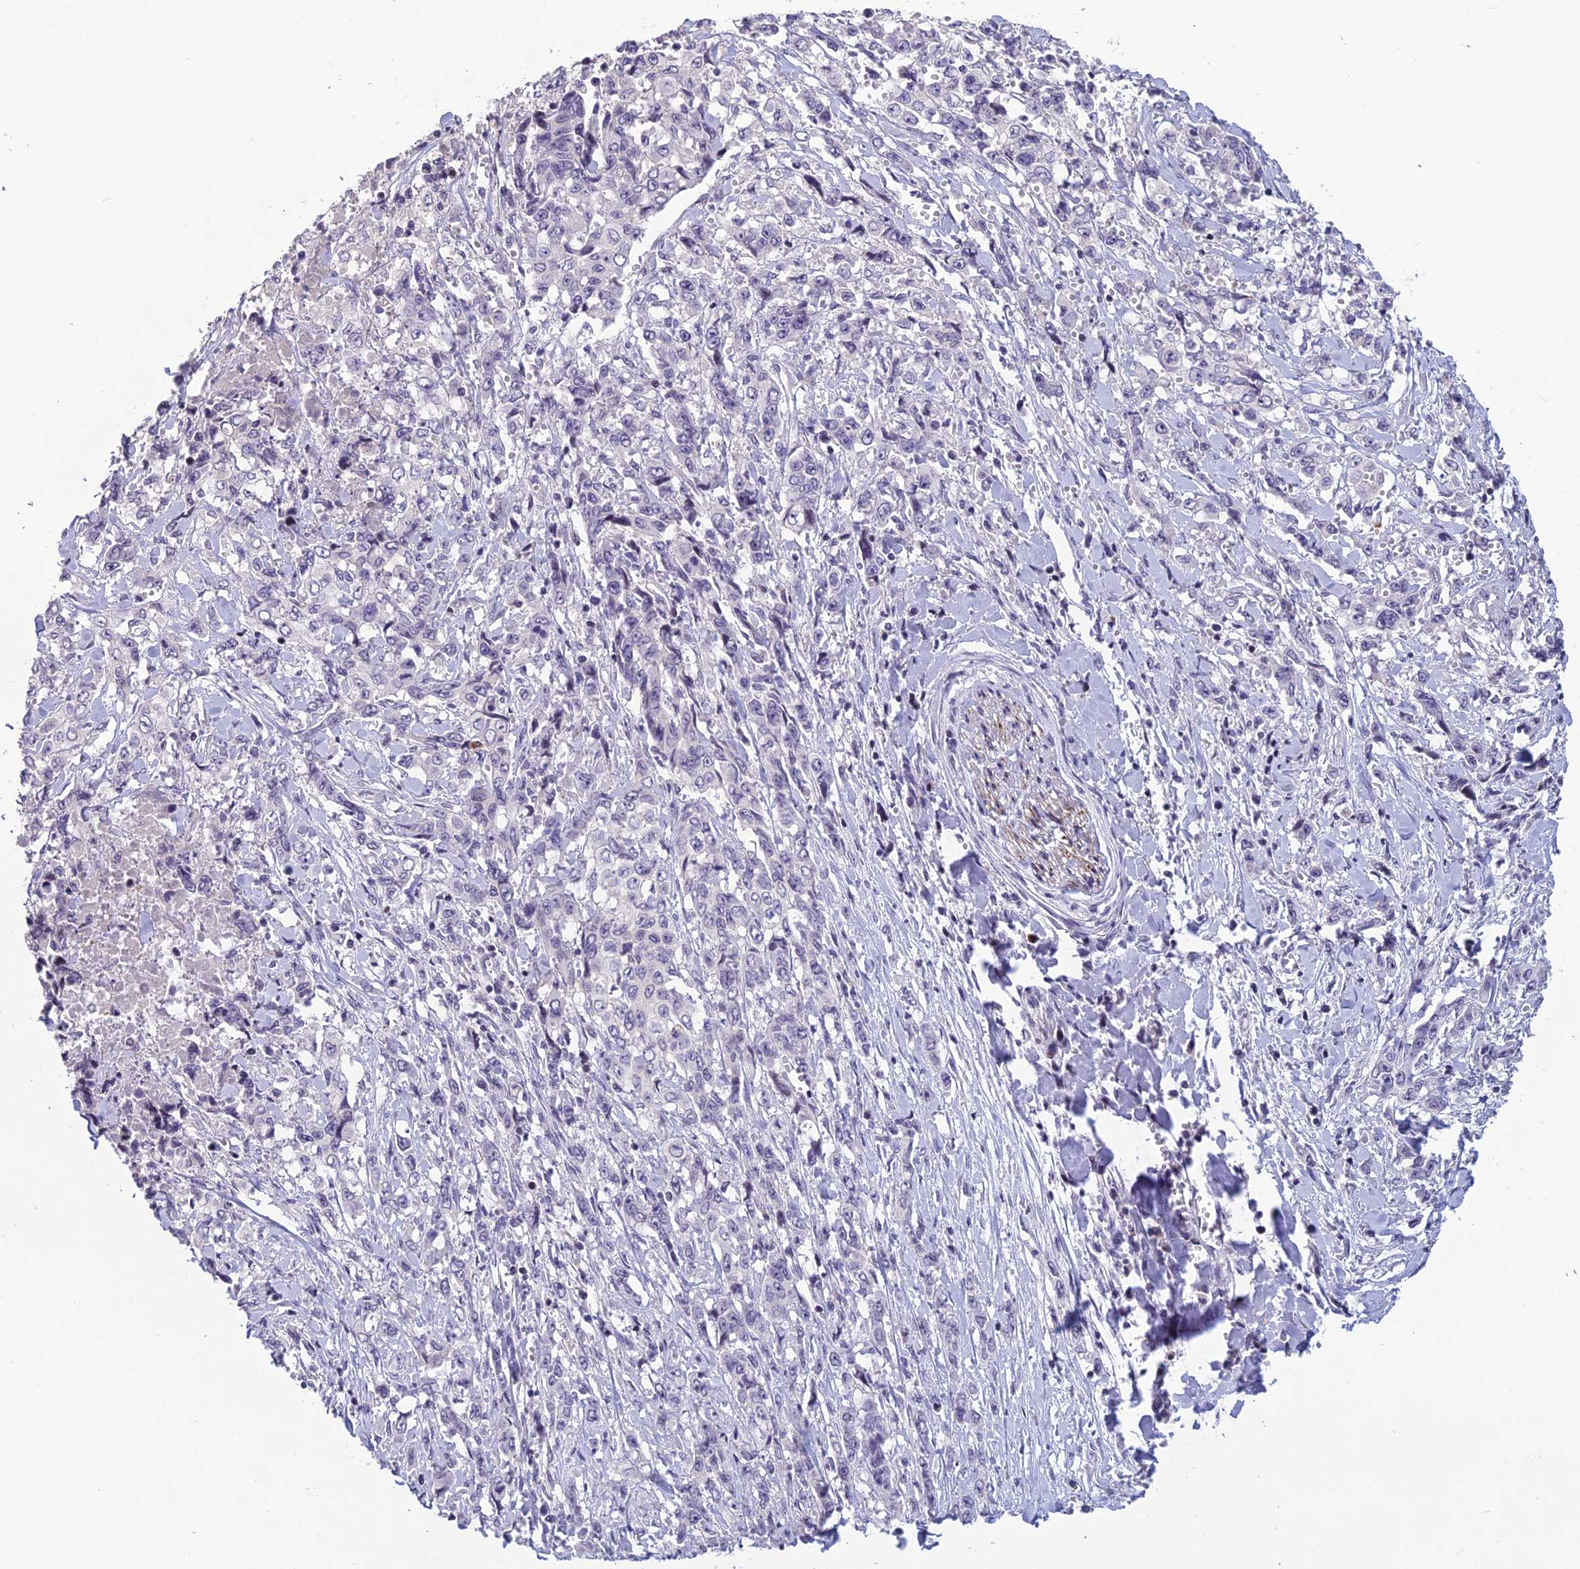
{"staining": {"intensity": "negative", "quantity": "none", "location": "none"}, "tissue": "stomach cancer", "cell_type": "Tumor cells", "image_type": "cancer", "snomed": [{"axis": "morphology", "description": "Adenocarcinoma, NOS"}, {"axis": "topography", "description": "Stomach, upper"}], "caption": "Human adenocarcinoma (stomach) stained for a protein using immunohistochemistry (IHC) demonstrates no positivity in tumor cells.", "gene": "TMEM134", "patient": {"sex": "male", "age": 62}}